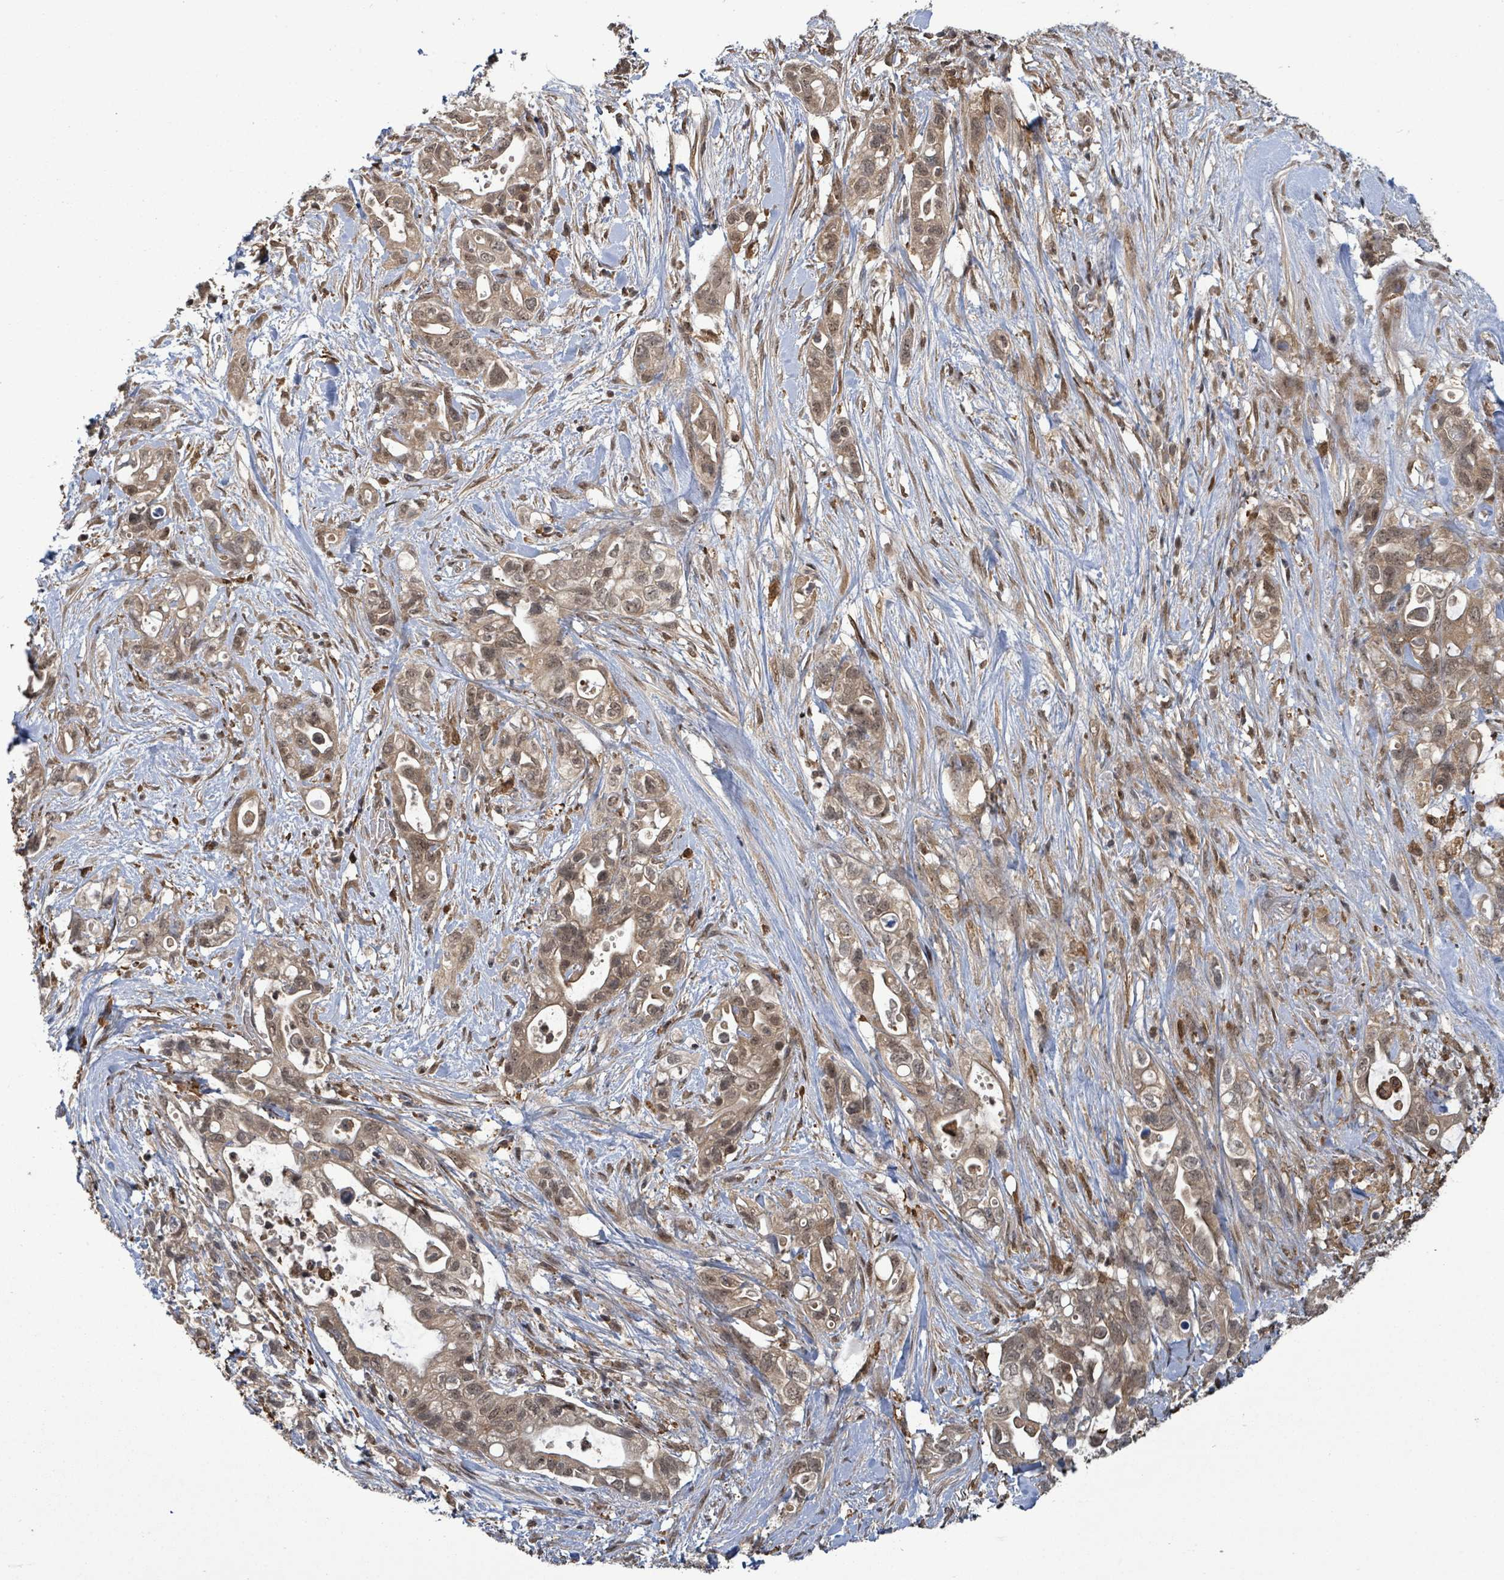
{"staining": {"intensity": "moderate", "quantity": ">75%", "location": "cytoplasmic/membranous,nuclear"}, "tissue": "pancreatic cancer", "cell_type": "Tumor cells", "image_type": "cancer", "snomed": [{"axis": "morphology", "description": "Adenocarcinoma, NOS"}, {"axis": "topography", "description": "Pancreas"}], "caption": "Pancreatic cancer (adenocarcinoma) stained for a protein (brown) reveals moderate cytoplasmic/membranous and nuclear positive expression in approximately >75% of tumor cells.", "gene": "FBXO6", "patient": {"sex": "female", "age": 72}}